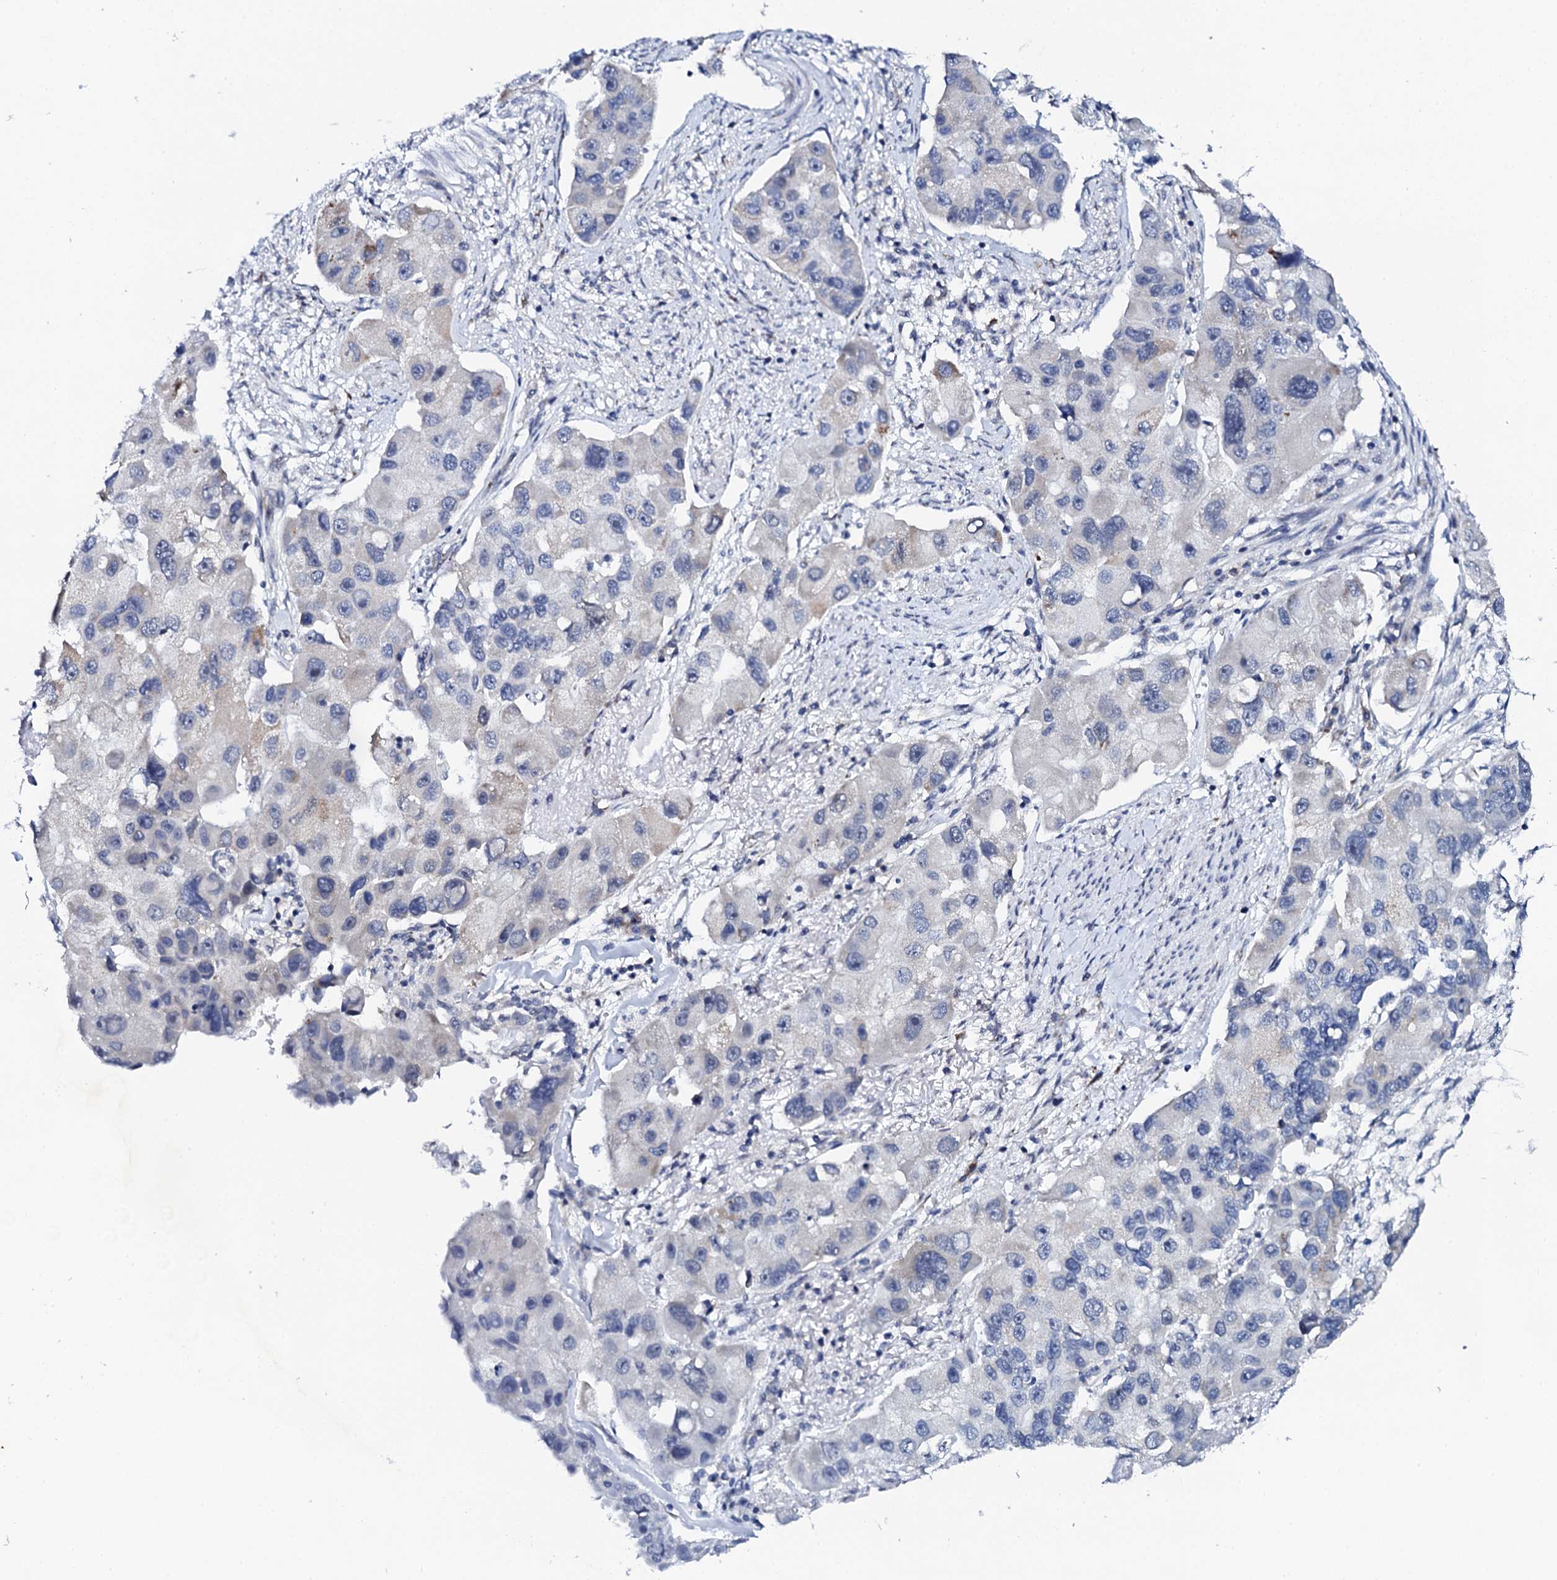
{"staining": {"intensity": "negative", "quantity": "none", "location": "none"}, "tissue": "lung cancer", "cell_type": "Tumor cells", "image_type": "cancer", "snomed": [{"axis": "morphology", "description": "Adenocarcinoma, NOS"}, {"axis": "topography", "description": "Lung"}], "caption": "This is an immunohistochemistry micrograph of lung adenocarcinoma. There is no positivity in tumor cells.", "gene": "FAM111A", "patient": {"sex": "female", "age": 54}}